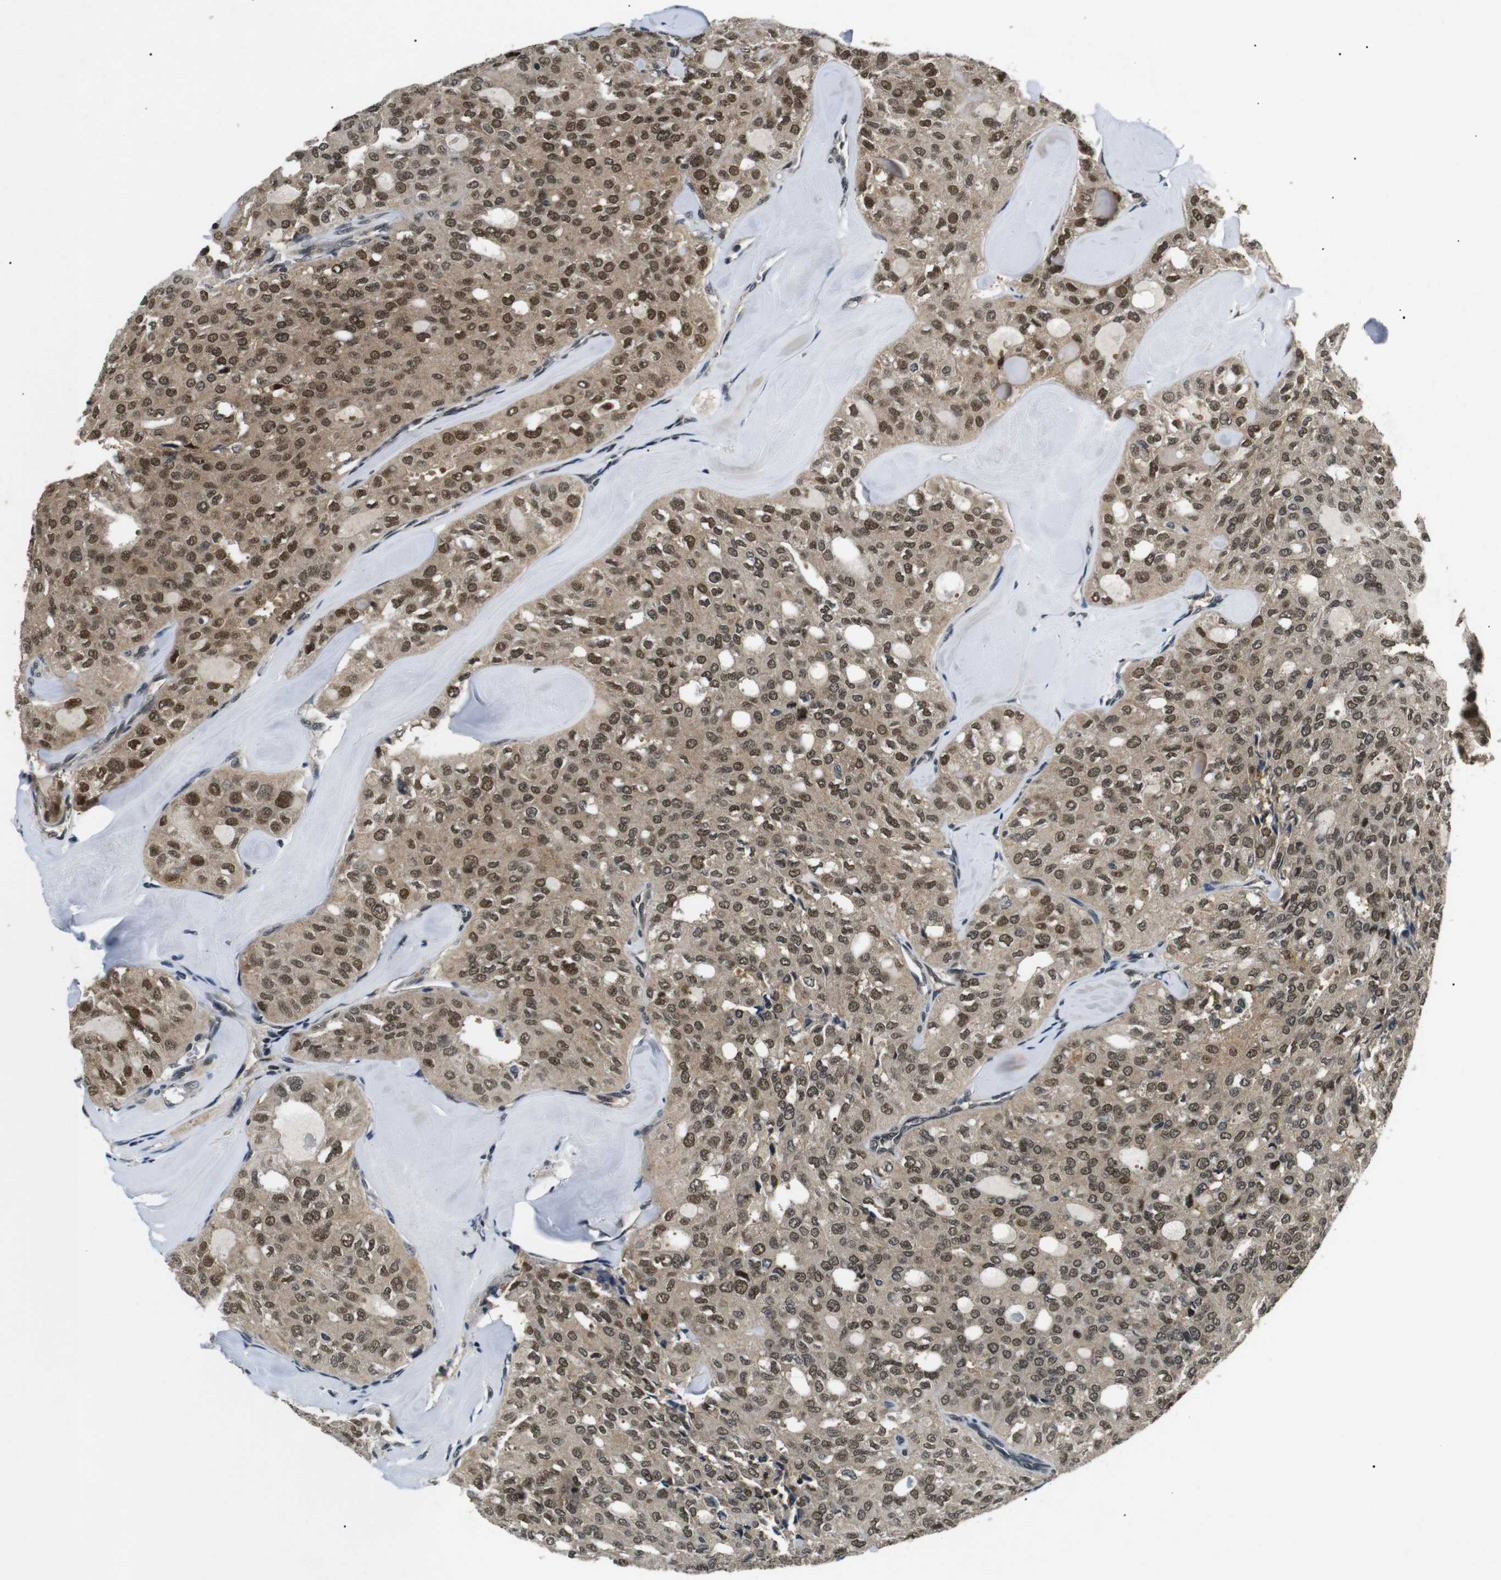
{"staining": {"intensity": "moderate", "quantity": ">75%", "location": "cytoplasmic/membranous,nuclear"}, "tissue": "thyroid cancer", "cell_type": "Tumor cells", "image_type": "cancer", "snomed": [{"axis": "morphology", "description": "Follicular adenoma carcinoma, NOS"}, {"axis": "topography", "description": "Thyroid gland"}], "caption": "Protein analysis of thyroid cancer (follicular adenoma carcinoma) tissue displays moderate cytoplasmic/membranous and nuclear staining in approximately >75% of tumor cells.", "gene": "SKP1", "patient": {"sex": "male", "age": 75}}